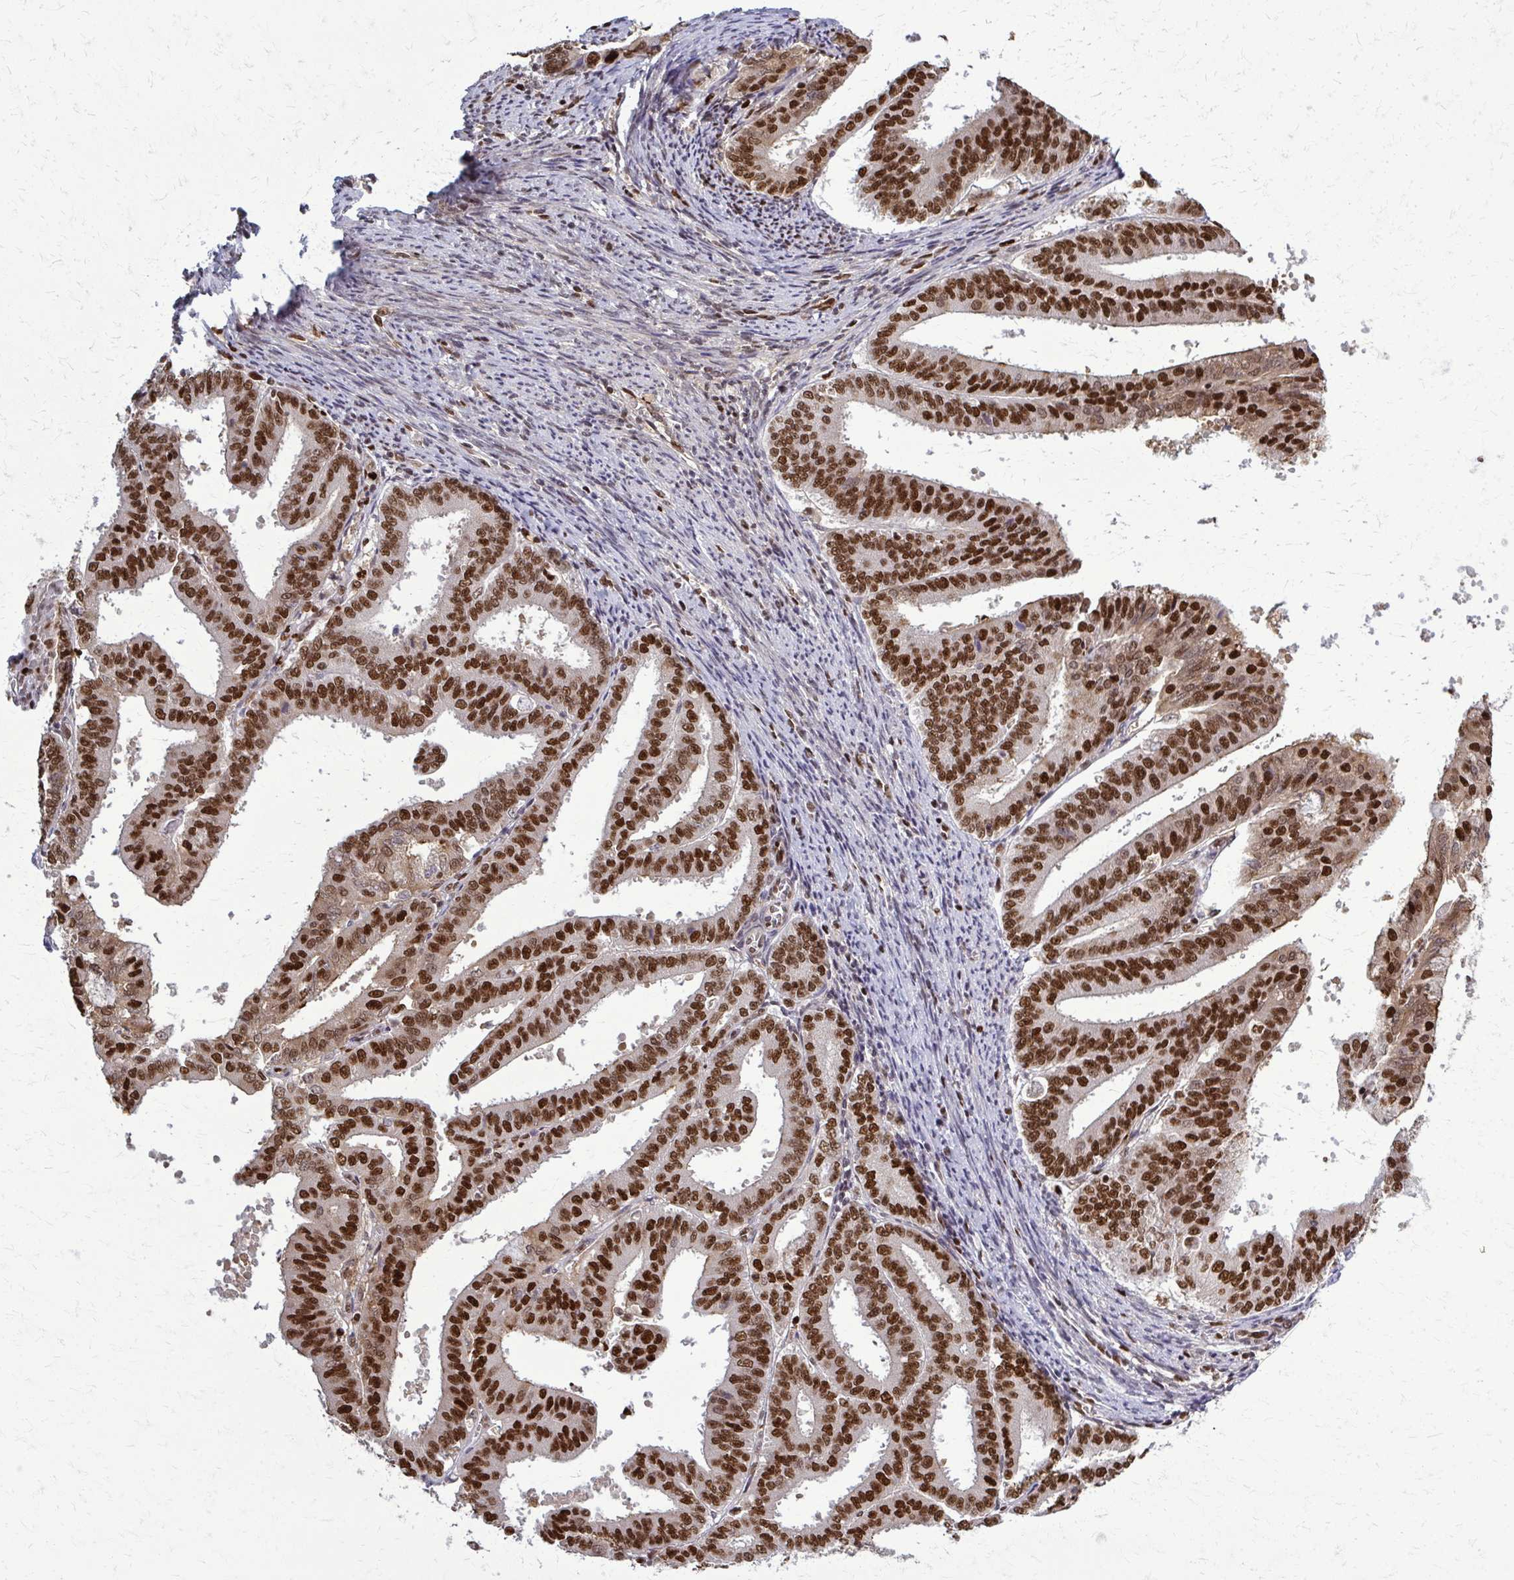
{"staining": {"intensity": "strong", "quantity": ">75%", "location": "cytoplasmic/membranous,nuclear"}, "tissue": "endometrial cancer", "cell_type": "Tumor cells", "image_type": "cancer", "snomed": [{"axis": "morphology", "description": "Adenocarcinoma, NOS"}, {"axis": "topography", "description": "Endometrium"}], "caption": "Protein staining of endometrial cancer (adenocarcinoma) tissue displays strong cytoplasmic/membranous and nuclear positivity in approximately >75% of tumor cells.", "gene": "ZNF559", "patient": {"sex": "female", "age": 63}}